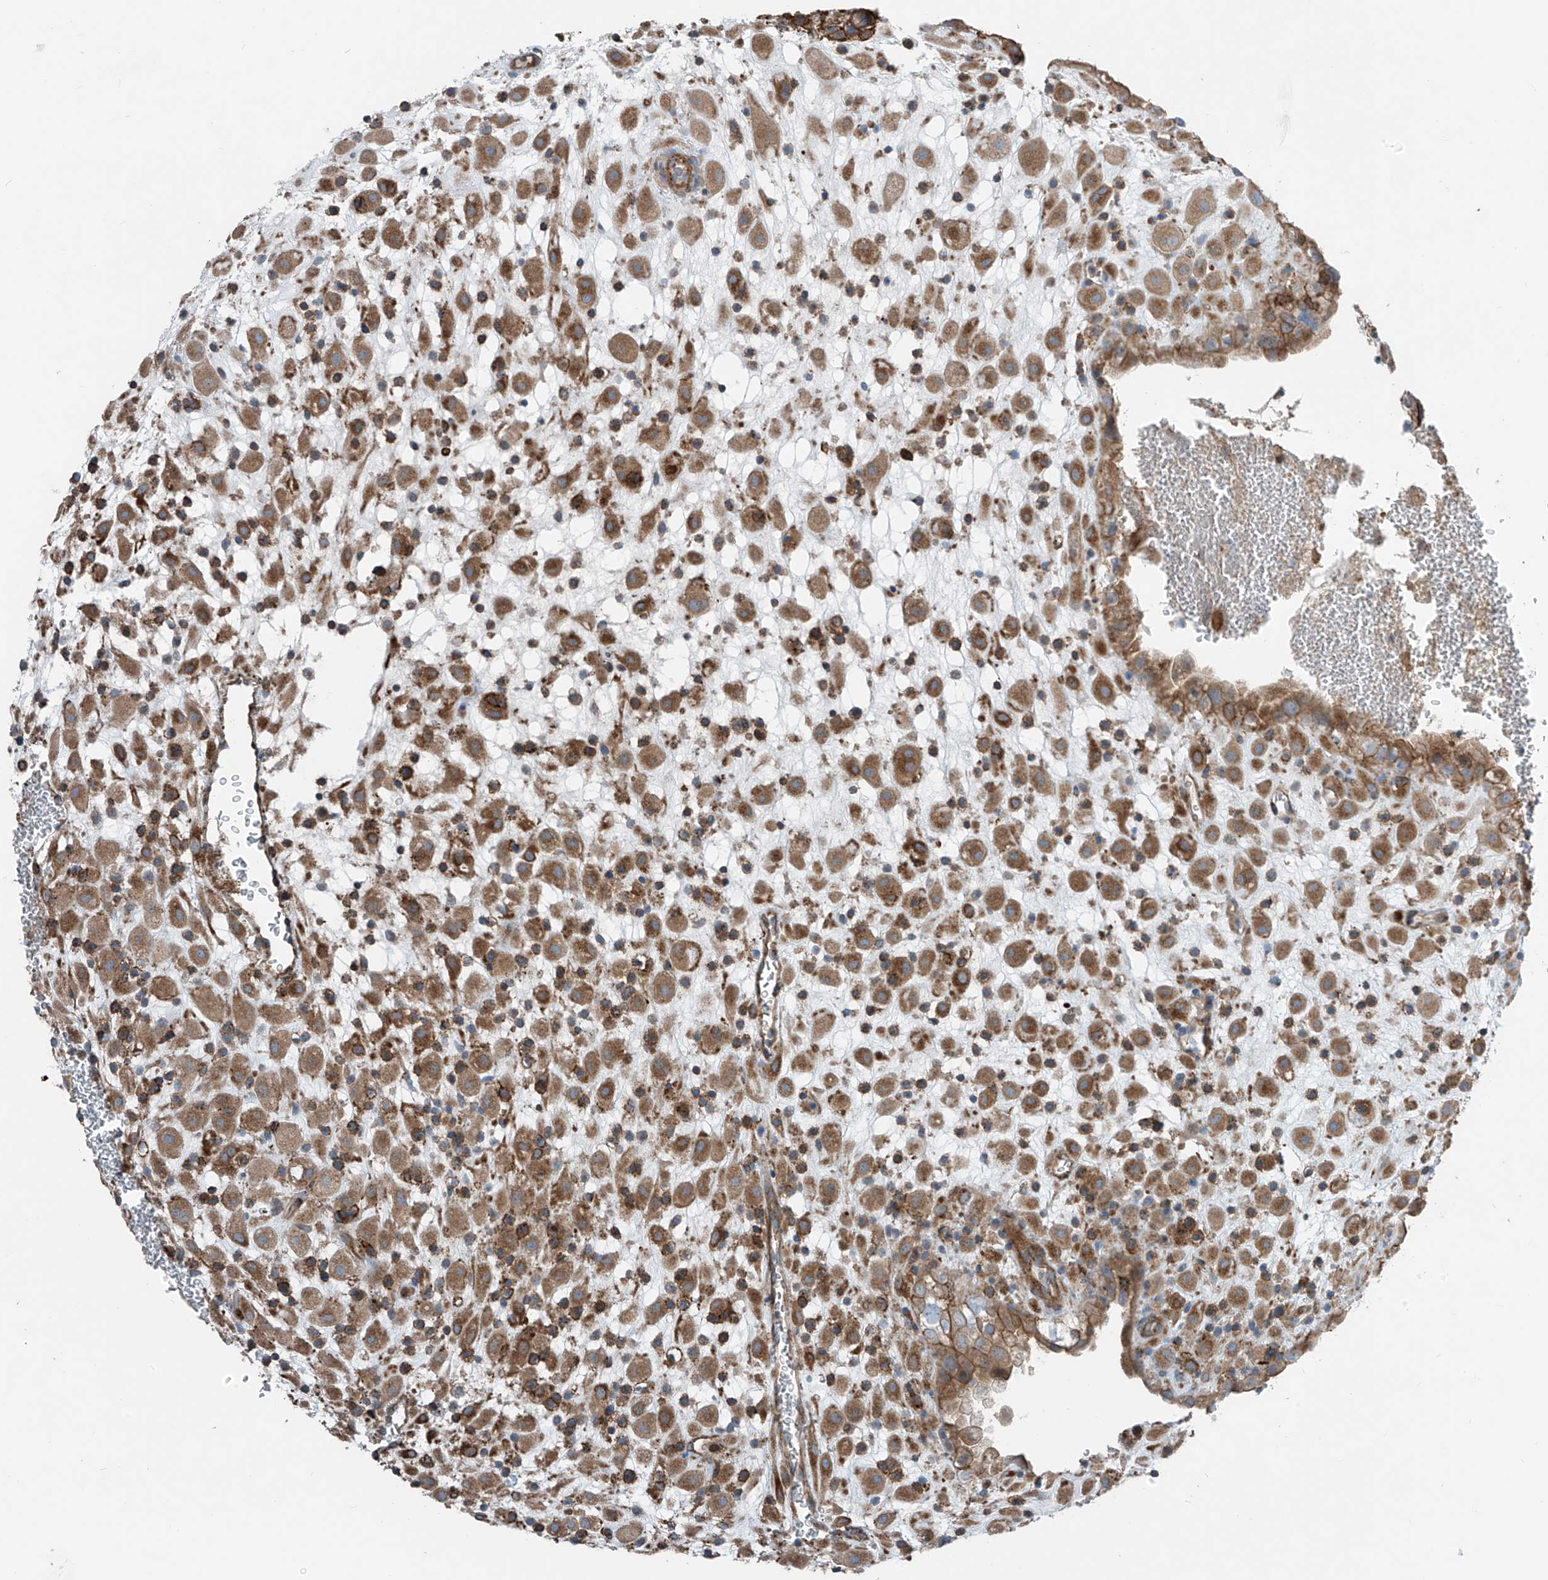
{"staining": {"intensity": "moderate", "quantity": ">75%", "location": "cytoplasmic/membranous"}, "tissue": "placenta", "cell_type": "Decidual cells", "image_type": "normal", "snomed": [{"axis": "morphology", "description": "Normal tissue, NOS"}, {"axis": "topography", "description": "Placenta"}], "caption": "Protein staining of normal placenta shows moderate cytoplasmic/membranous positivity in about >75% of decidual cells.", "gene": "SLC1A5", "patient": {"sex": "female", "age": 35}}